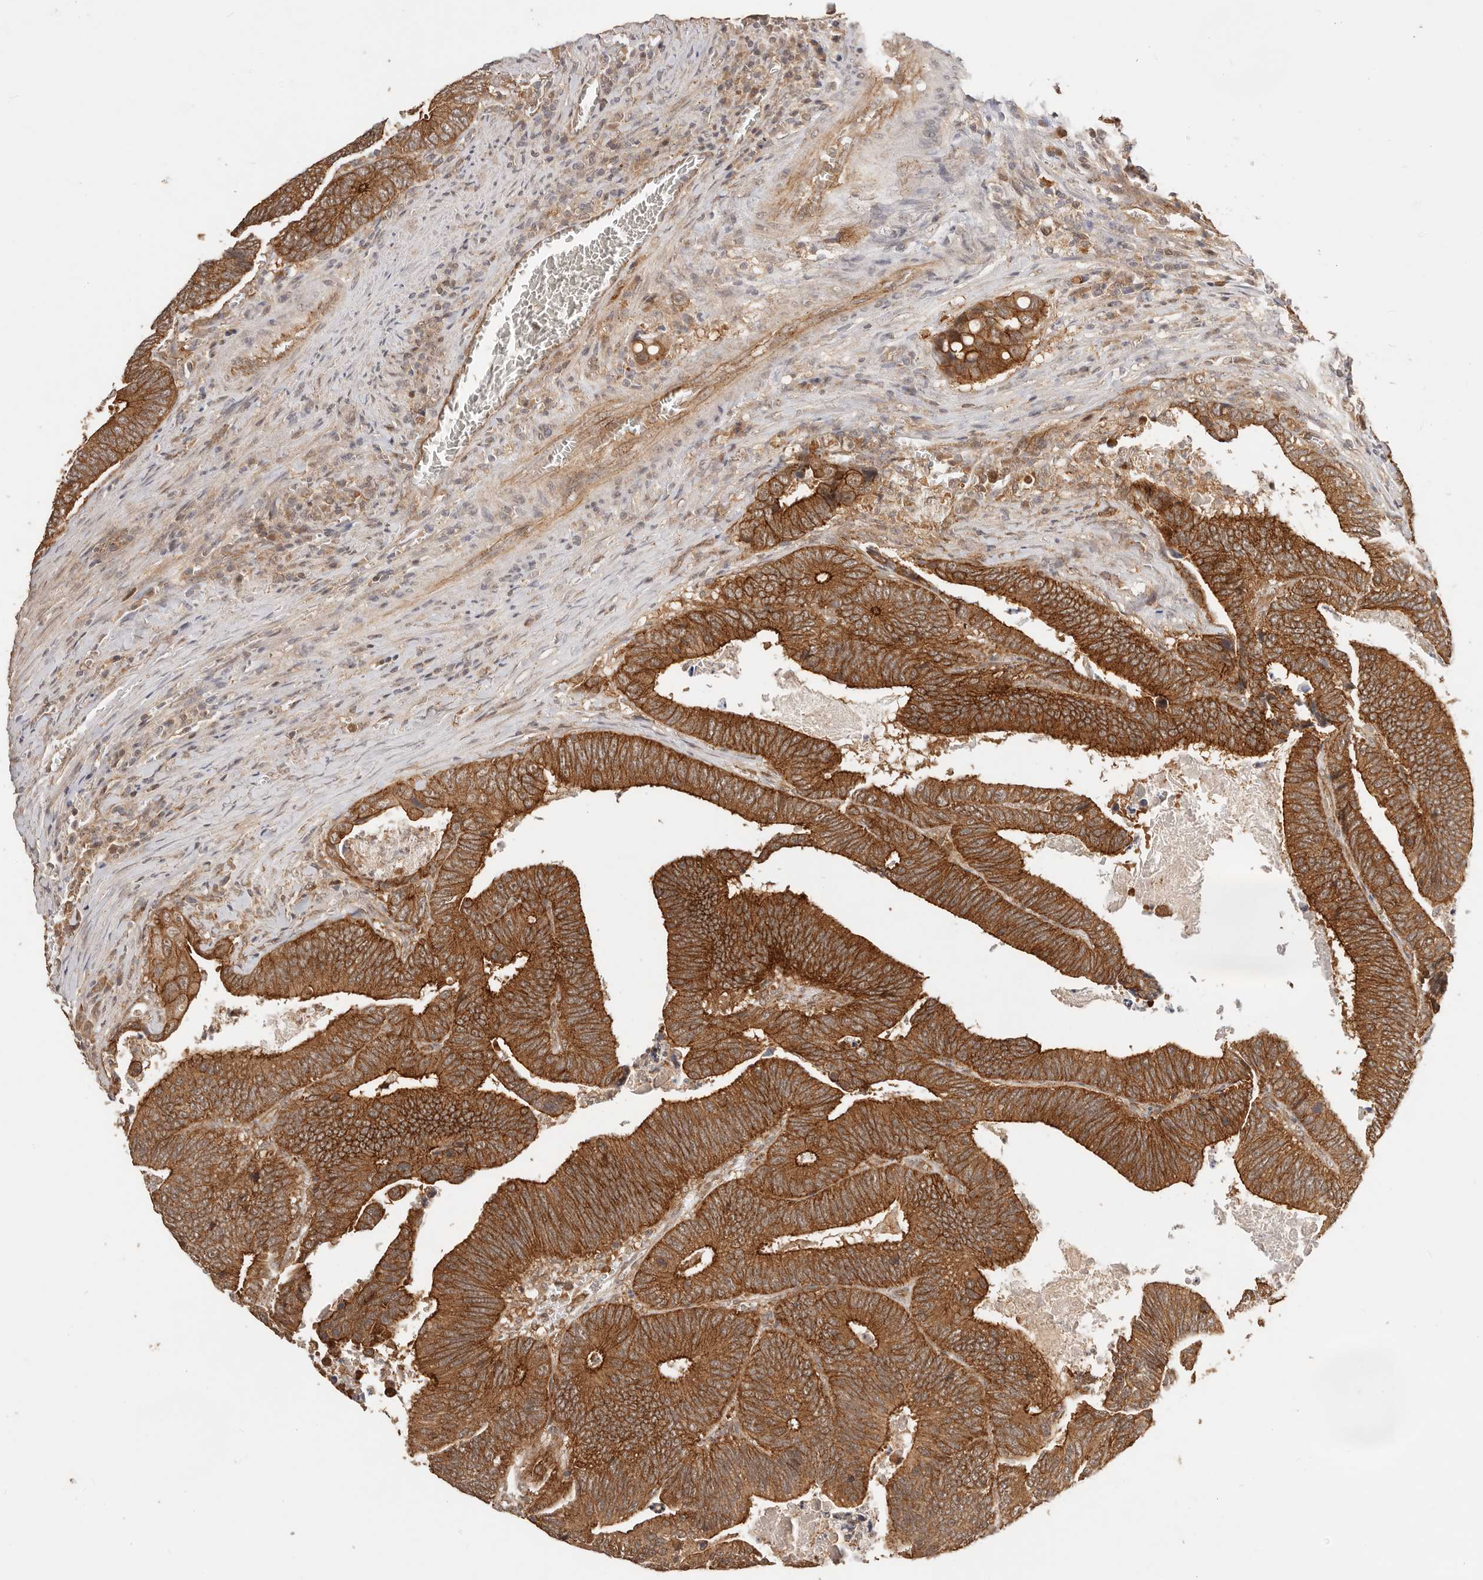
{"staining": {"intensity": "strong", "quantity": ">75%", "location": "cytoplasmic/membranous"}, "tissue": "colorectal cancer", "cell_type": "Tumor cells", "image_type": "cancer", "snomed": [{"axis": "morphology", "description": "Inflammation, NOS"}, {"axis": "morphology", "description": "Adenocarcinoma, NOS"}, {"axis": "topography", "description": "Colon"}], "caption": "Immunohistochemical staining of adenocarcinoma (colorectal) exhibits strong cytoplasmic/membranous protein expression in approximately >75% of tumor cells. The staining is performed using DAB (3,3'-diaminobenzidine) brown chromogen to label protein expression. The nuclei are counter-stained blue using hematoxylin.", "gene": "AFDN", "patient": {"sex": "male", "age": 72}}